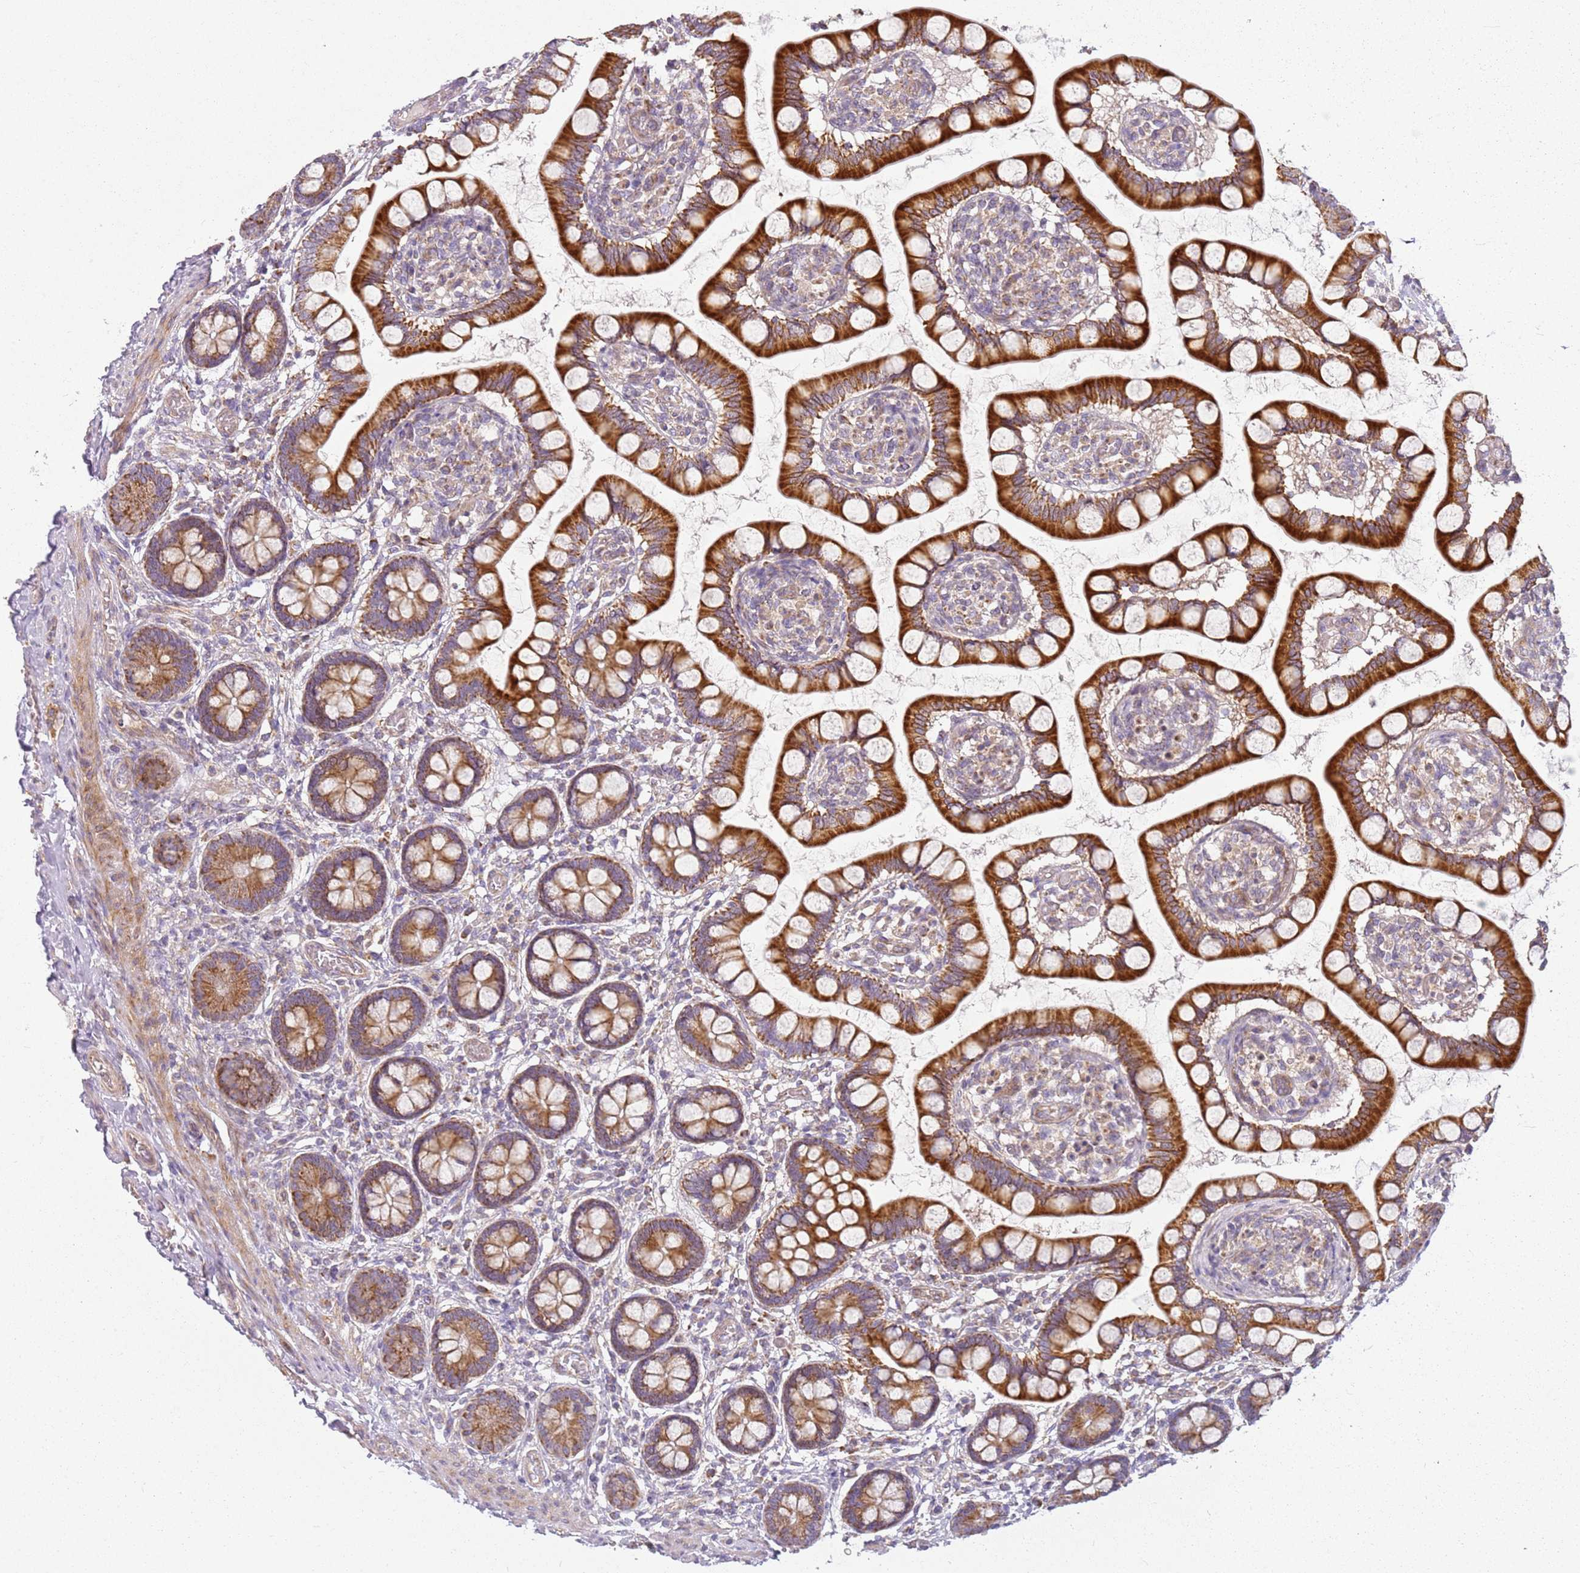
{"staining": {"intensity": "strong", "quantity": ">75%", "location": "cytoplasmic/membranous"}, "tissue": "small intestine", "cell_type": "Glandular cells", "image_type": "normal", "snomed": [{"axis": "morphology", "description": "Normal tissue, NOS"}, {"axis": "topography", "description": "Small intestine"}], "caption": "Small intestine stained with DAB (3,3'-diaminobenzidine) immunohistochemistry (IHC) demonstrates high levels of strong cytoplasmic/membranous staining in approximately >75% of glandular cells. (Brightfield microscopy of DAB IHC at high magnification).", "gene": "TMEM200C", "patient": {"sex": "male", "age": 52}}